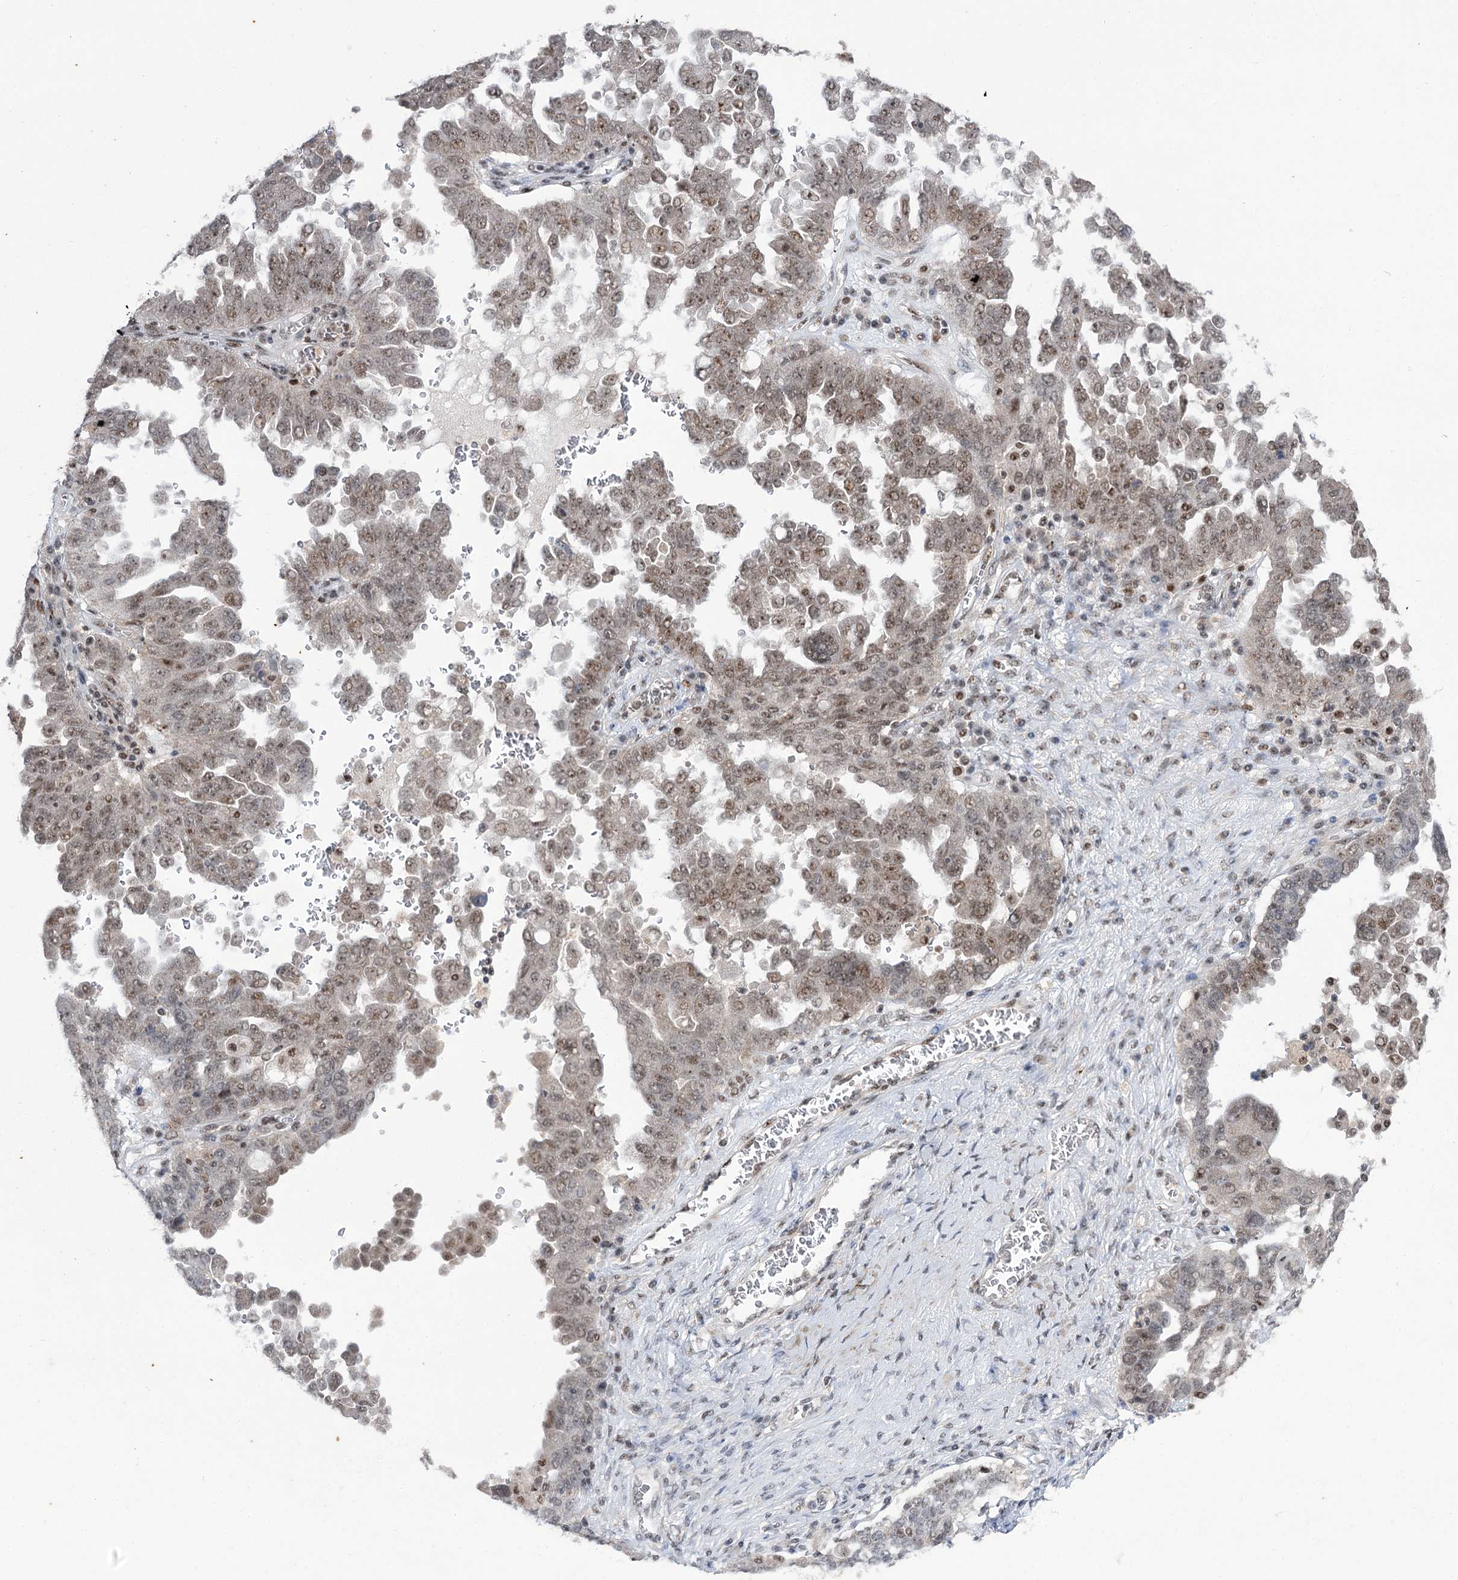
{"staining": {"intensity": "moderate", "quantity": ">75%", "location": "nuclear"}, "tissue": "ovarian cancer", "cell_type": "Tumor cells", "image_type": "cancer", "snomed": [{"axis": "morphology", "description": "Carcinoma, endometroid"}, {"axis": "topography", "description": "Ovary"}], "caption": "Ovarian cancer stained with a protein marker reveals moderate staining in tumor cells.", "gene": "ERCC3", "patient": {"sex": "female", "age": 62}}